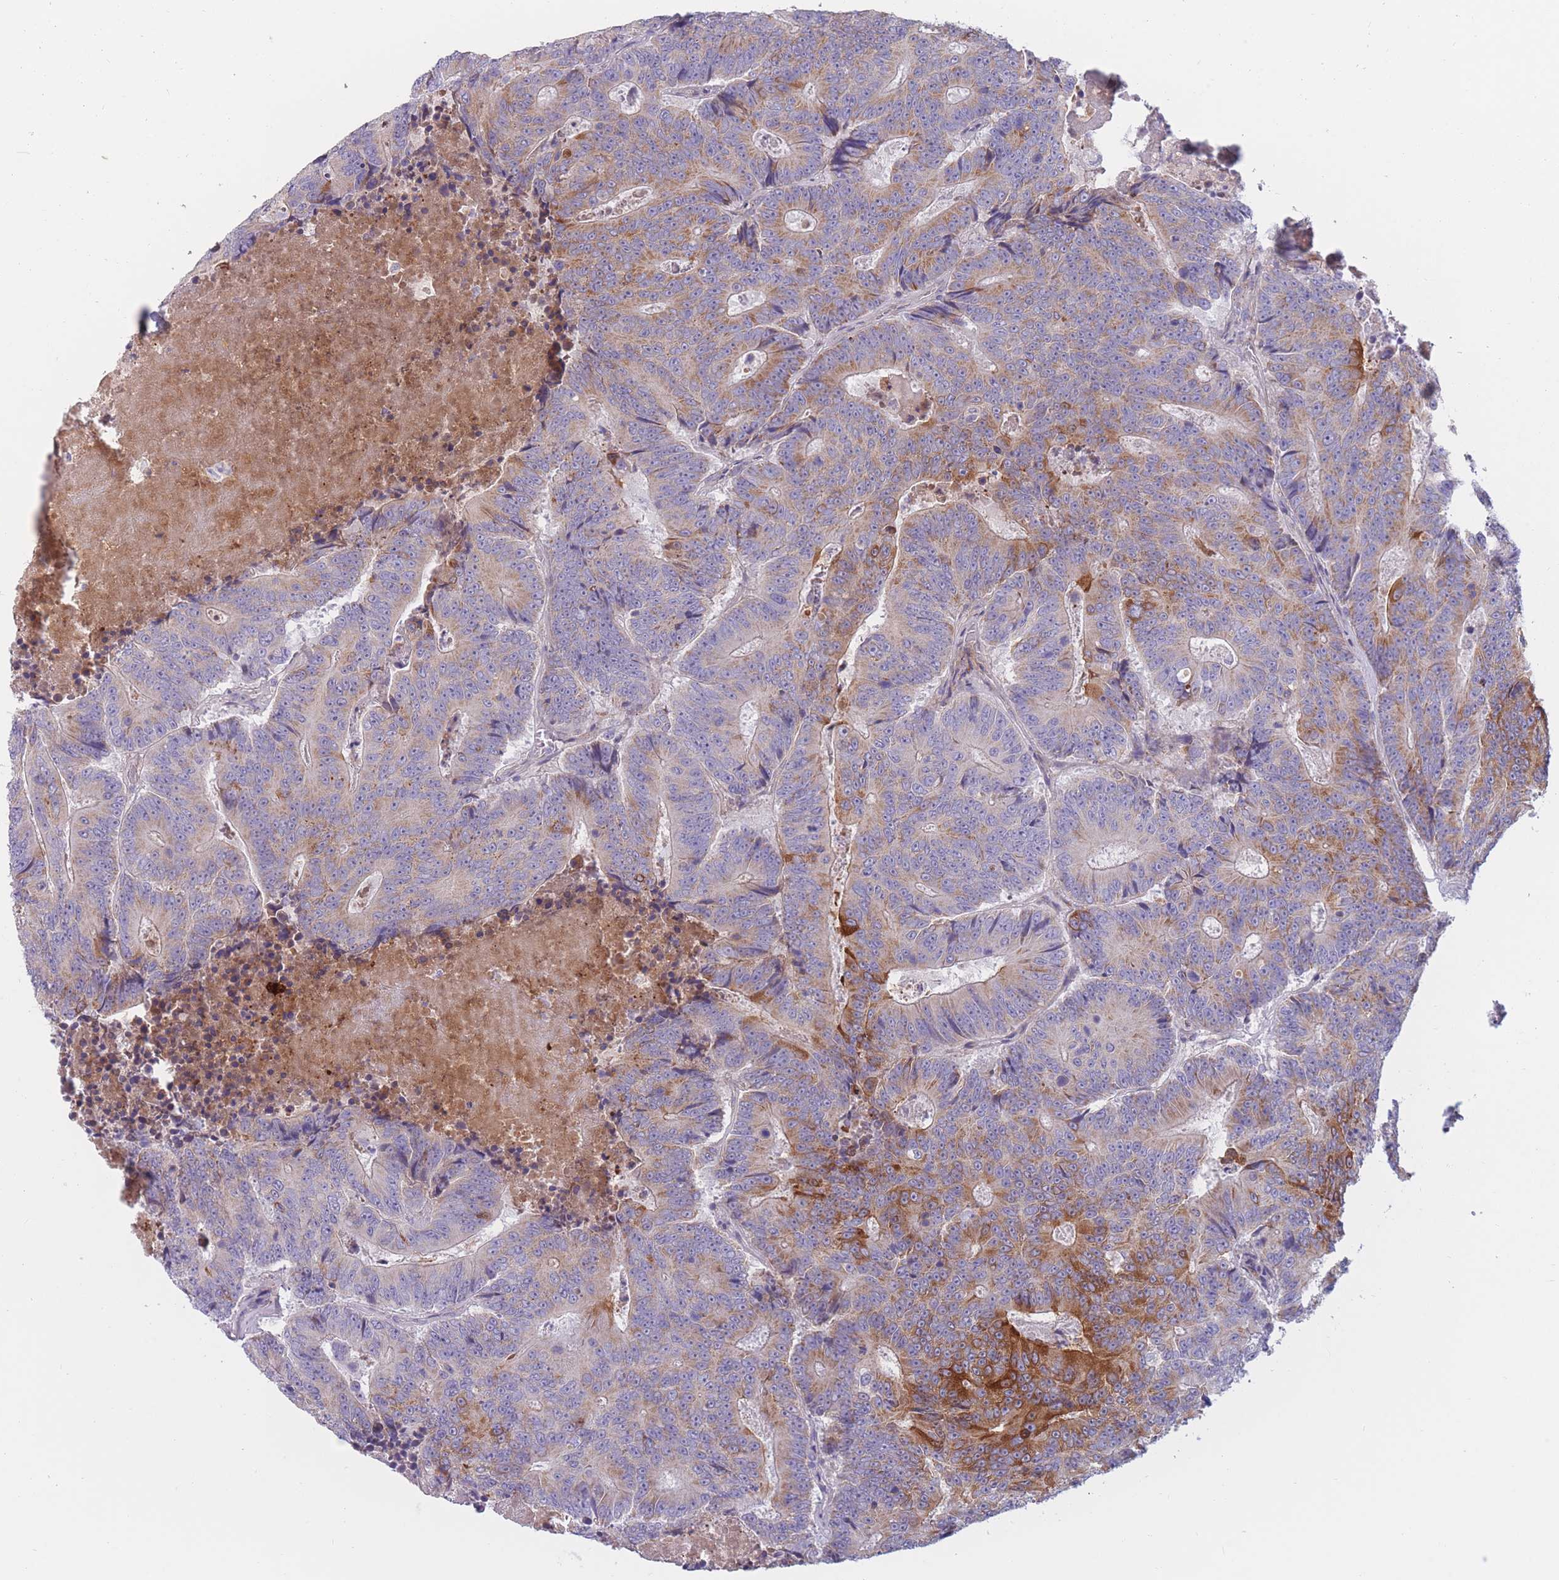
{"staining": {"intensity": "moderate", "quantity": "25%-75%", "location": "cytoplasmic/membranous"}, "tissue": "colorectal cancer", "cell_type": "Tumor cells", "image_type": "cancer", "snomed": [{"axis": "morphology", "description": "Adenocarcinoma, NOS"}, {"axis": "topography", "description": "Colon"}], "caption": "A brown stain highlights moderate cytoplasmic/membranous expression of a protein in human adenocarcinoma (colorectal) tumor cells. (IHC, brightfield microscopy, high magnification).", "gene": "PDE4A", "patient": {"sex": "male", "age": 83}}